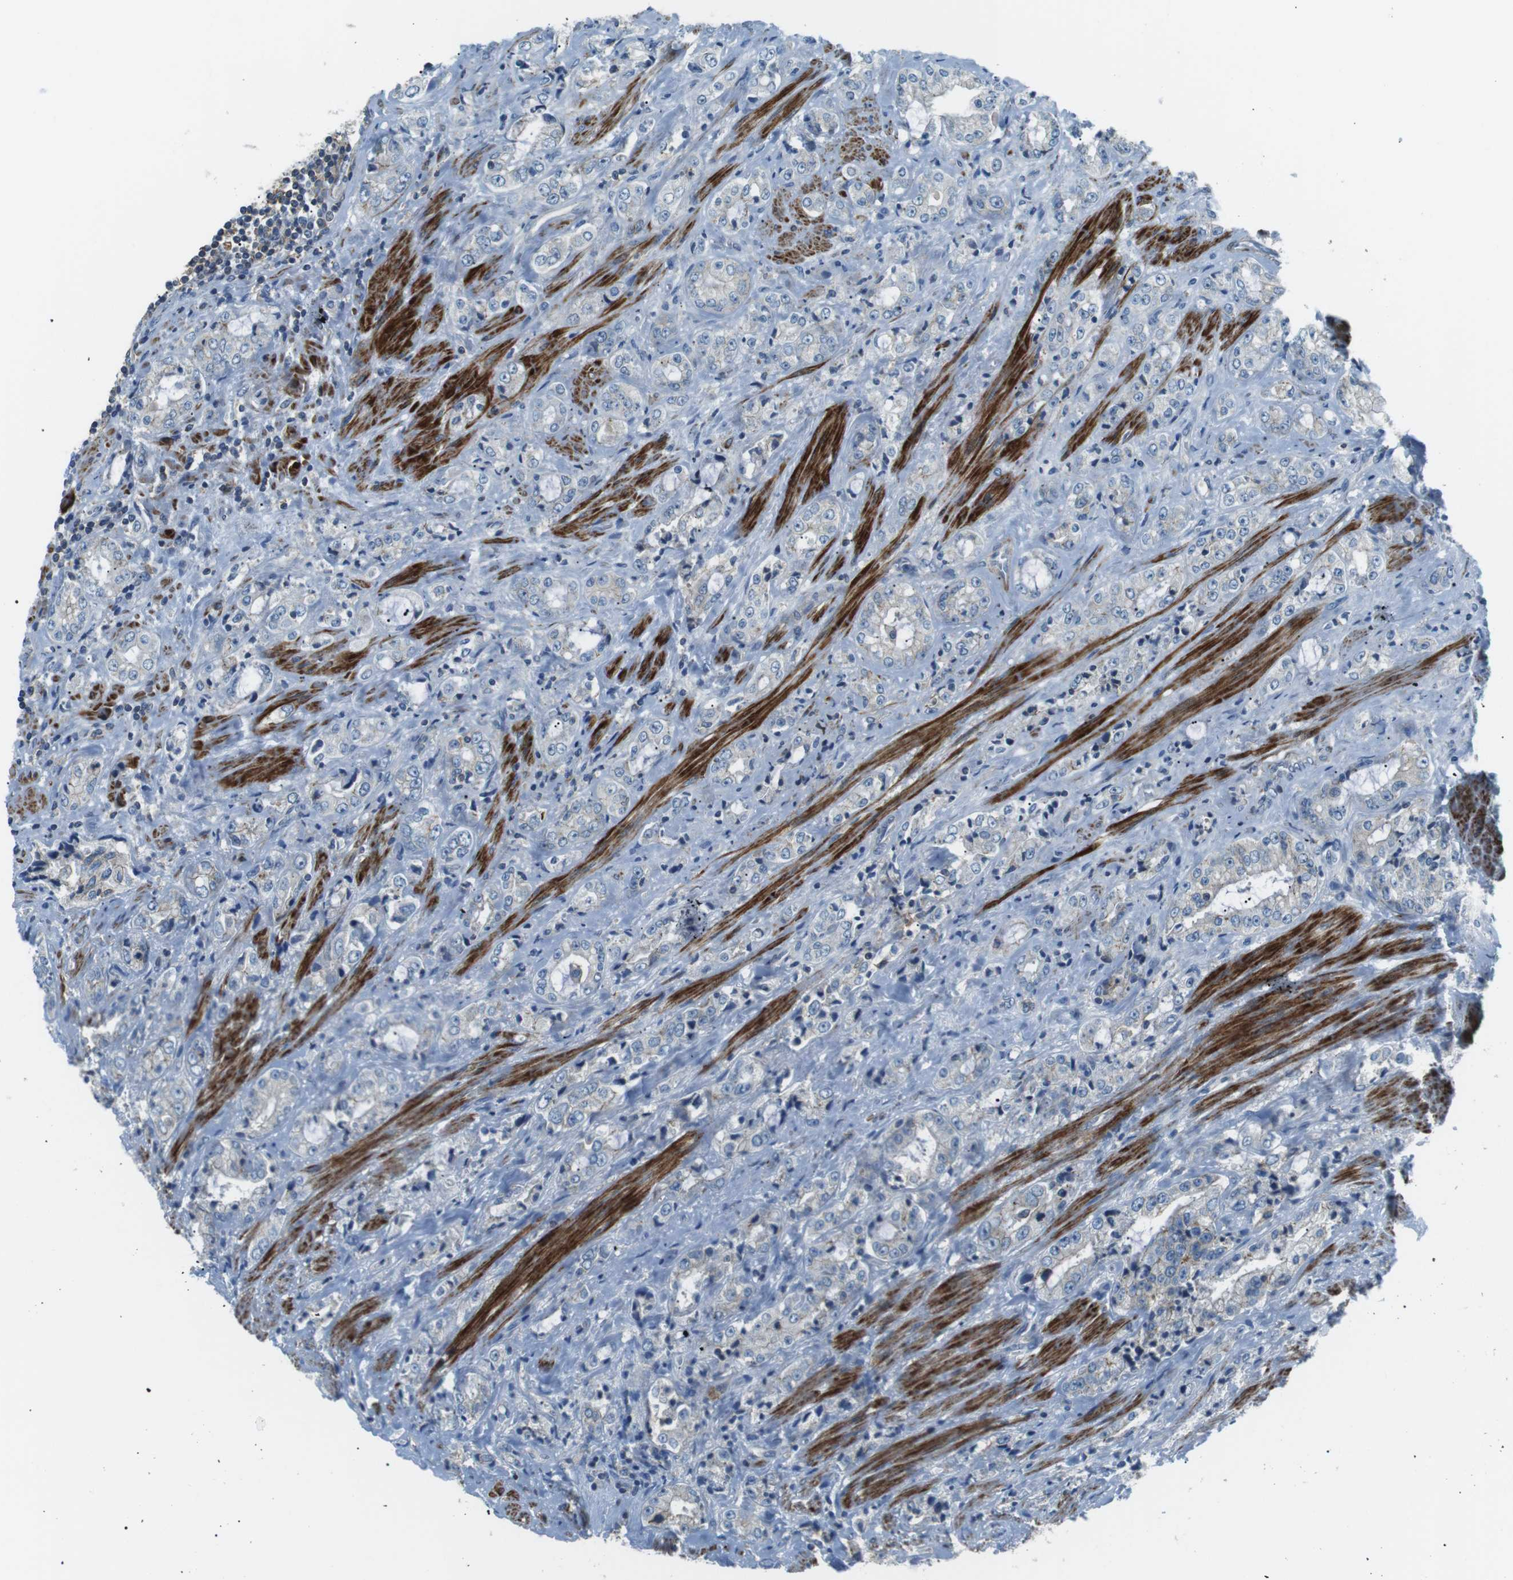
{"staining": {"intensity": "negative", "quantity": "none", "location": "none"}, "tissue": "prostate cancer", "cell_type": "Tumor cells", "image_type": "cancer", "snomed": [{"axis": "morphology", "description": "Adenocarcinoma, High grade"}, {"axis": "topography", "description": "Prostate"}], "caption": "This is a photomicrograph of immunohistochemistry (IHC) staining of prostate cancer (high-grade adenocarcinoma), which shows no expression in tumor cells.", "gene": "ARVCF", "patient": {"sex": "male", "age": 61}}